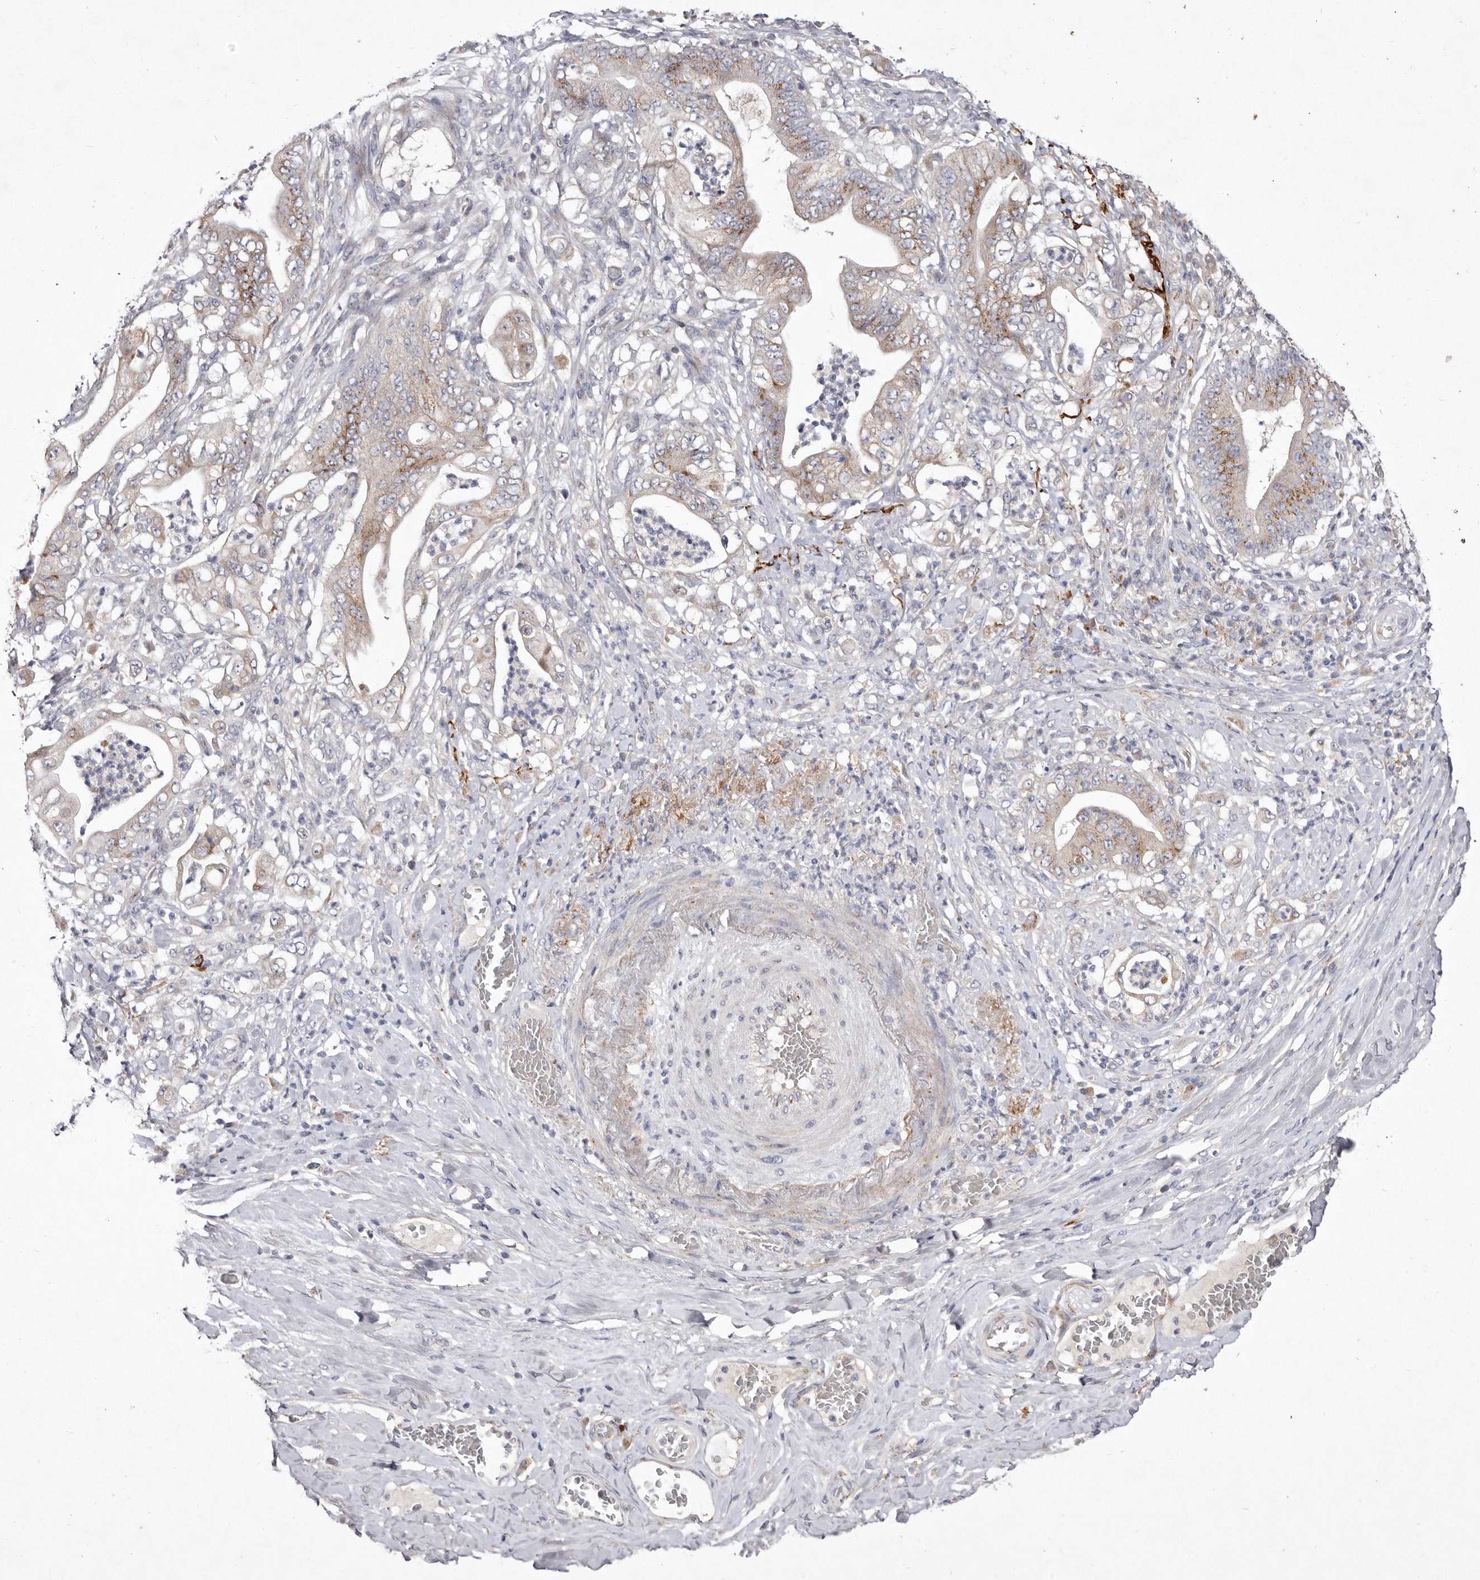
{"staining": {"intensity": "moderate", "quantity": ">75%", "location": "cytoplasmic/membranous"}, "tissue": "stomach cancer", "cell_type": "Tumor cells", "image_type": "cancer", "snomed": [{"axis": "morphology", "description": "Adenocarcinoma, NOS"}, {"axis": "topography", "description": "Stomach"}], "caption": "Moderate cytoplasmic/membranous protein staining is seen in about >75% of tumor cells in stomach cancer (adenocarcinoma).", "gene": "USP24", "patient": {"sex": "female", "age": 73}}